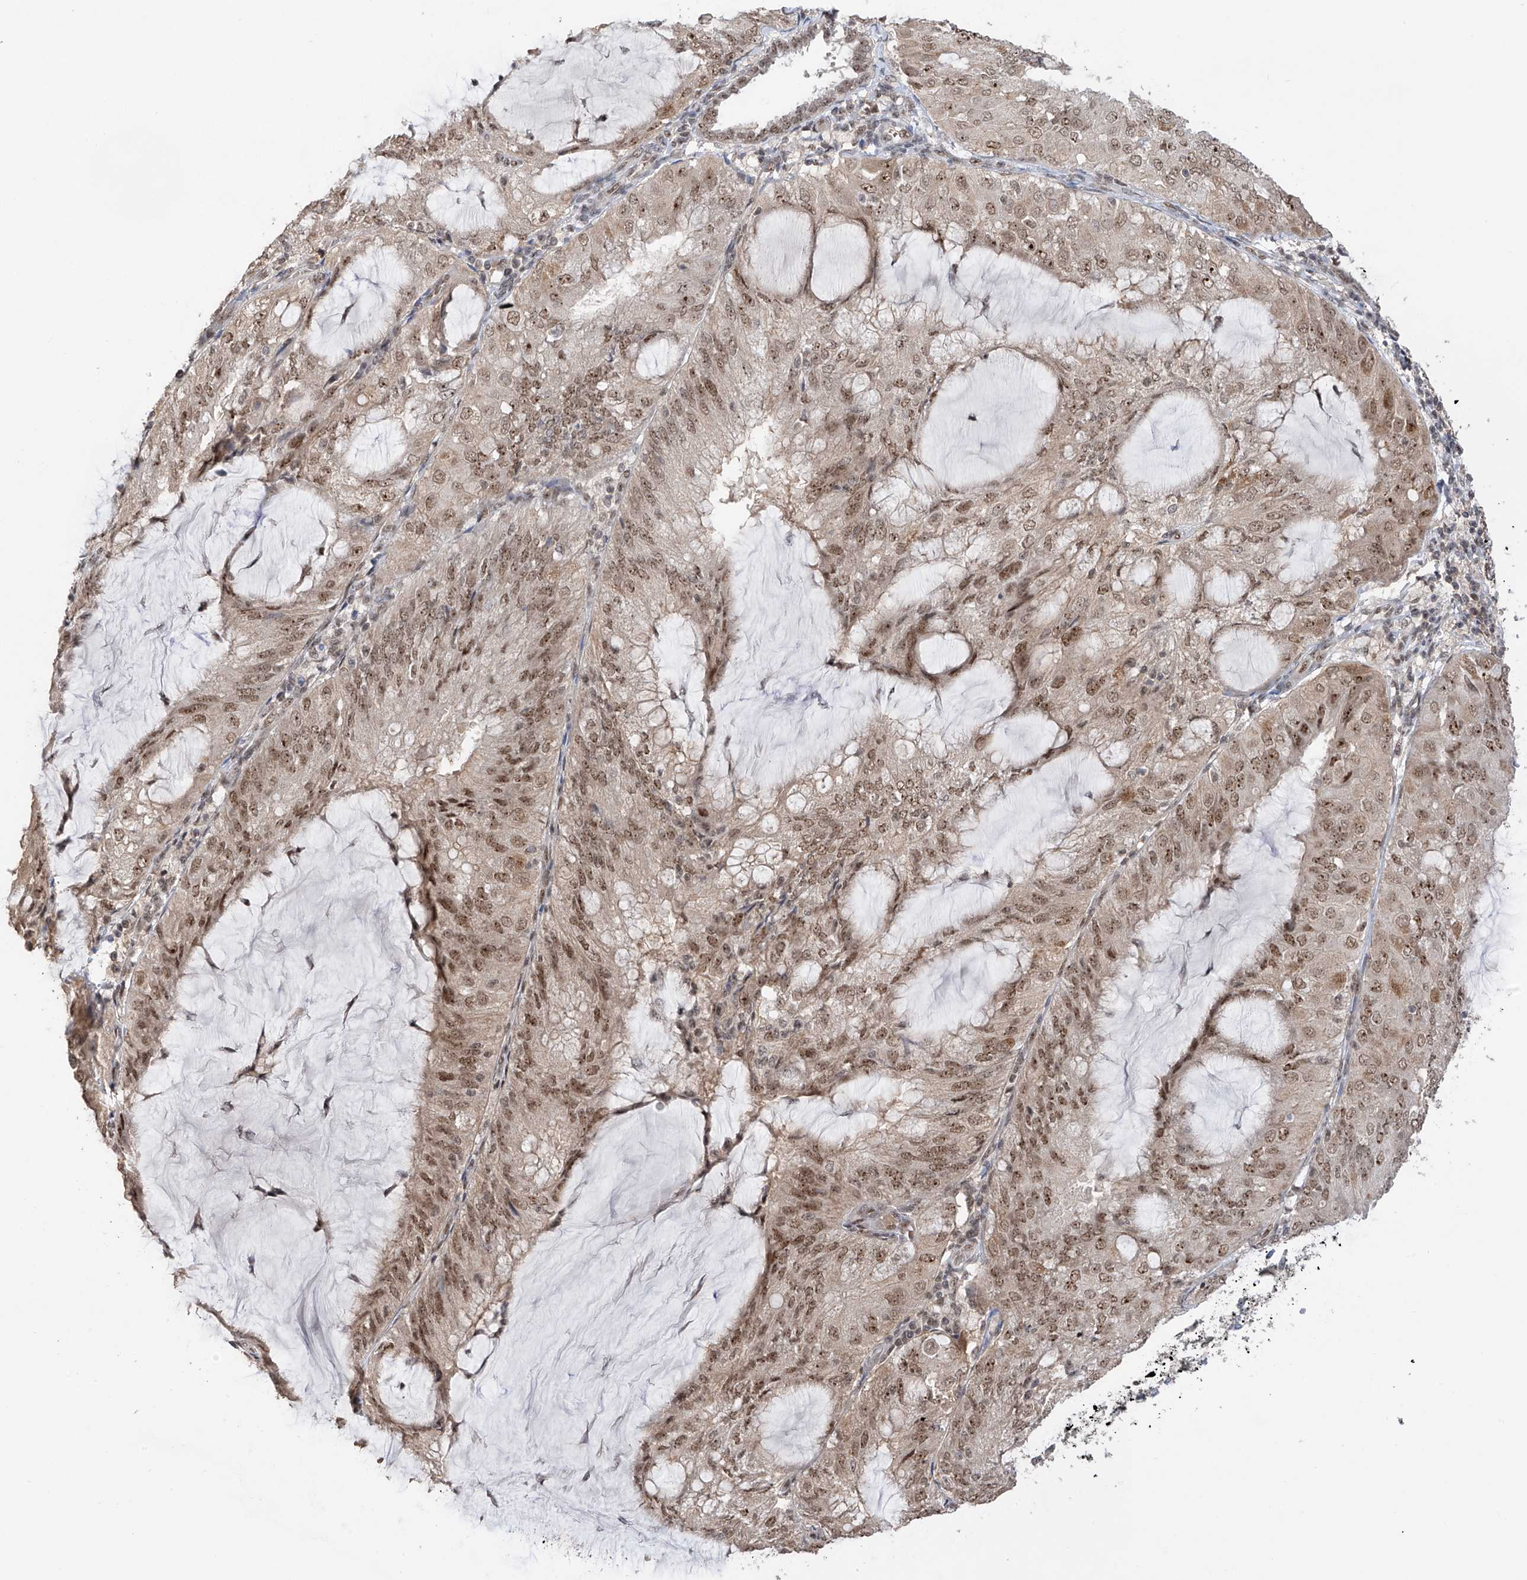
{"staining": {"intensity": "moderate", "quantity": ">75%", "location": "nuclear"}, "tissue": "endometrial cancer", "cell_type": "Tumor cells", "image_type": "cancer", "snomed": [{"axis": "morphology", "description": "Adenocarcinoma, NOS"}, {"axis": "topography", "description": "Endometrium"}], "caption": "The photomicrograph exhibits staining of endometrial cancer (adenocarcinoma), revealing moderate nuclear protein staining (brown color) within tumor cells.", "gene": "C1orf131", "patient": {"sex": "female", "age": 81}}